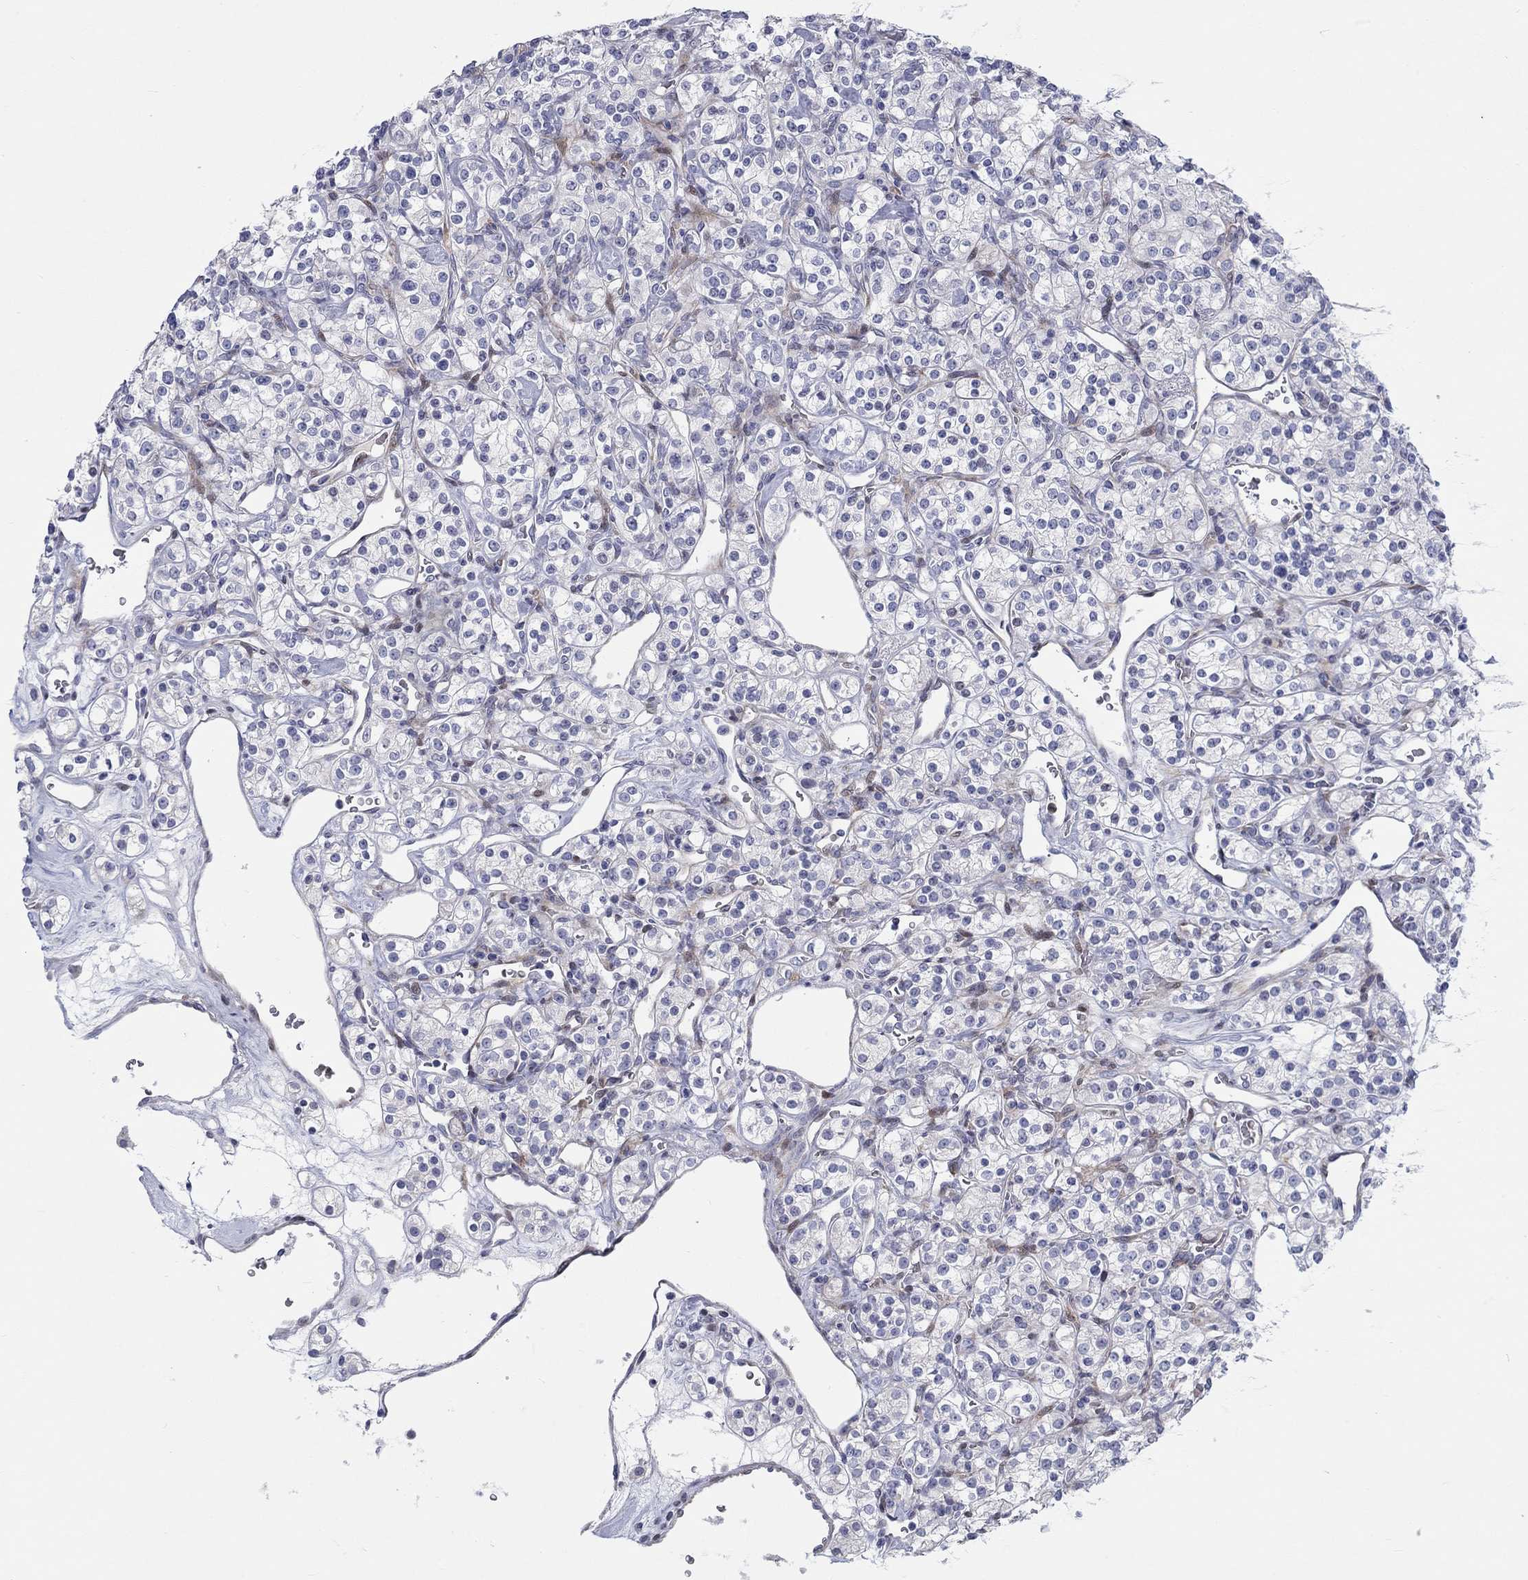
{"staining": {"intensity": "negative", "quantity": "none", "location": "none"}, "tissue": "renal cancer", "cell_type": "Tumor cells", "image_type": "cancer", "snomed": [{"axis": "morphology", "description": "Adenocarcinoma, NOS"}, {"axis": "topography", "description": "Kidney"}], "caption": "DAB immunohistochemical staining of renal cancer (adenocarcinoma) shows no significant positivity in tumor cells.", "gene": "ARHGAP36", "patient": {"sex": "male", "age": 77}}